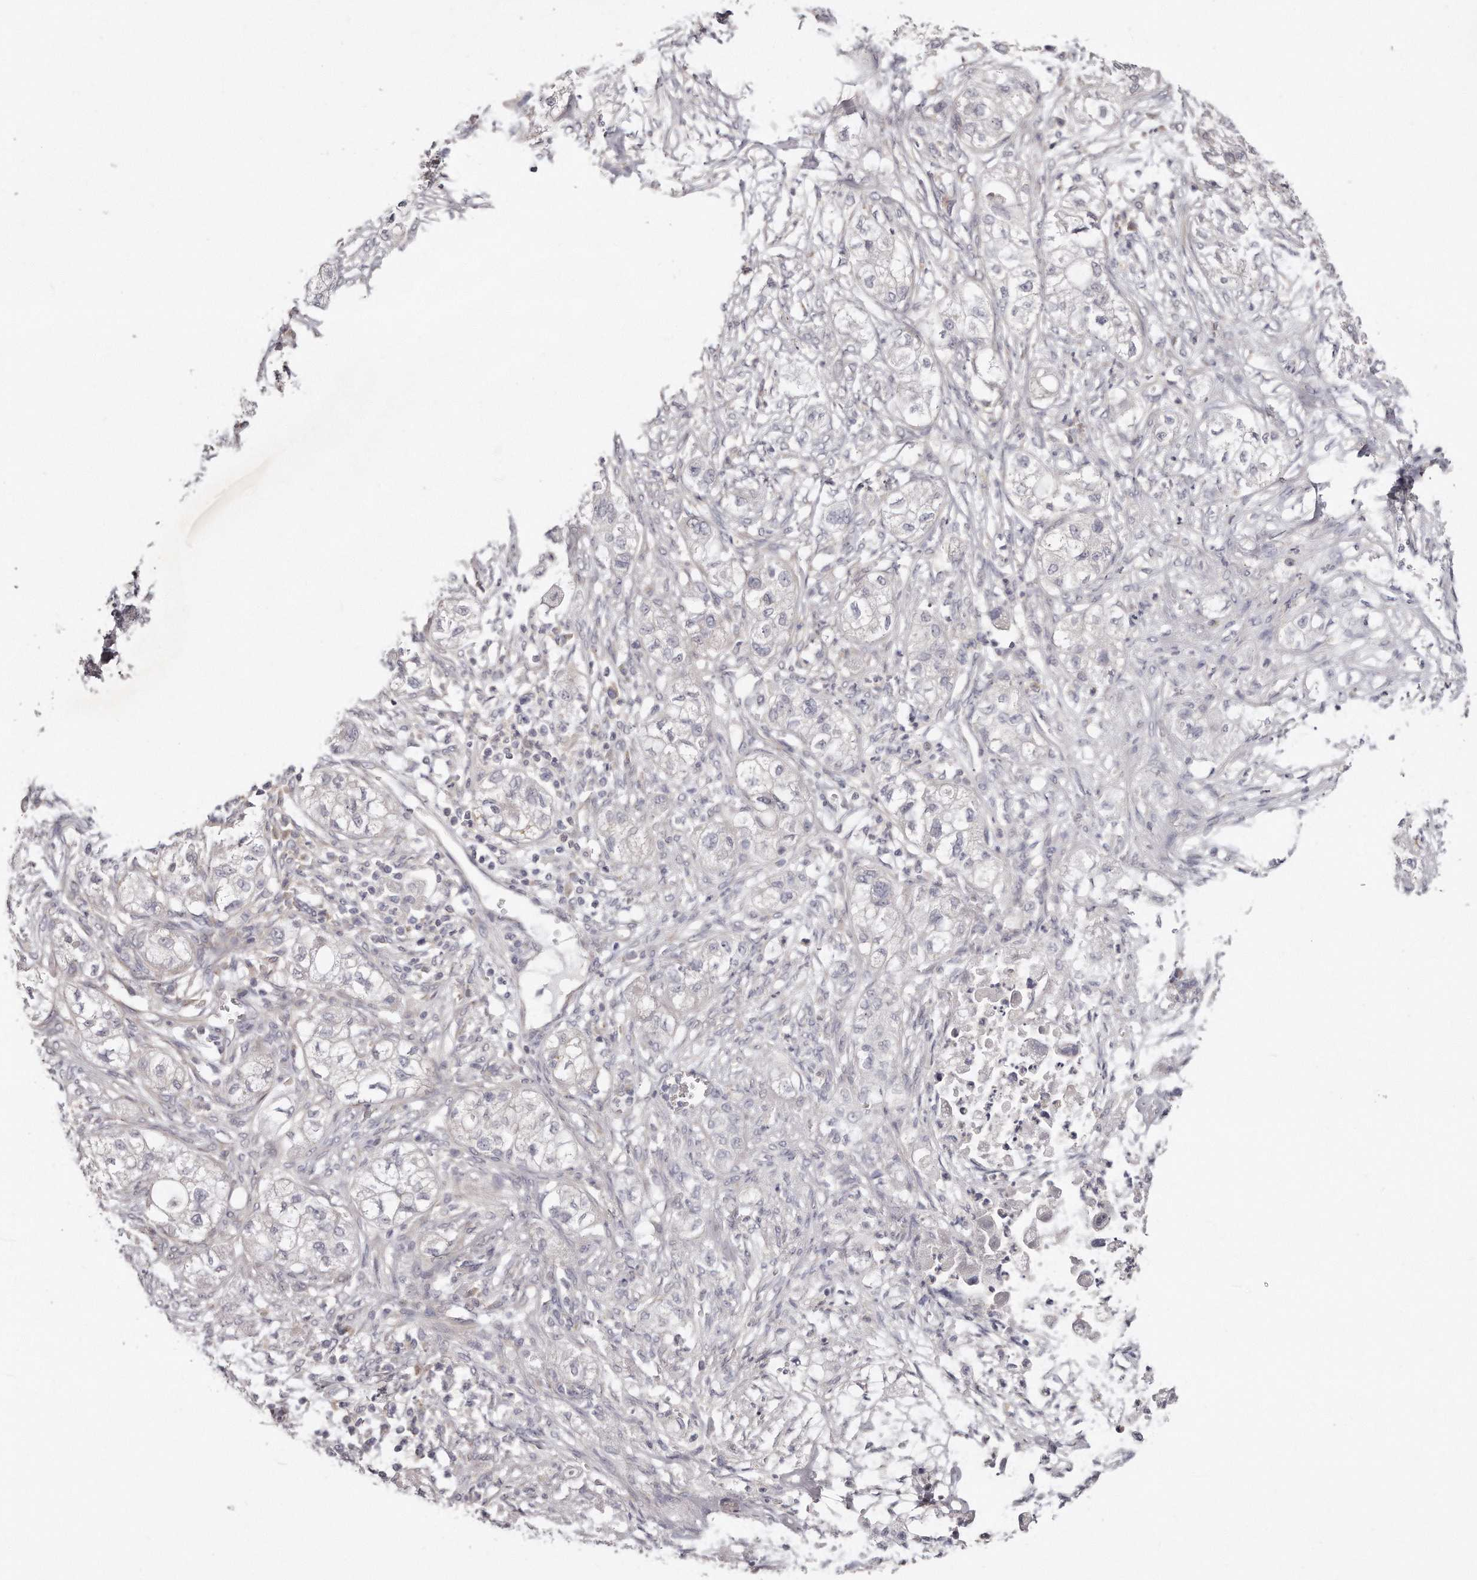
{"staining": {"intensity": "negative", "quantity": "none", "location": "none"}, "tissue": "pancreatic cancer", "cell_type": "Tumor cells", "image_type": "cancer", "snomed": [{"axis": "morphology", "description": "Adenocarcinoma, NOS"}, {"axis": "topography", "description": "Pancreas"}], "caption": "IHC of human pancreatic cancer (adenocarcinoma) demonstrates no expression in tumor cells.", "gene": "TTLL4", "patient": {"sex": "female", "age": 78}}